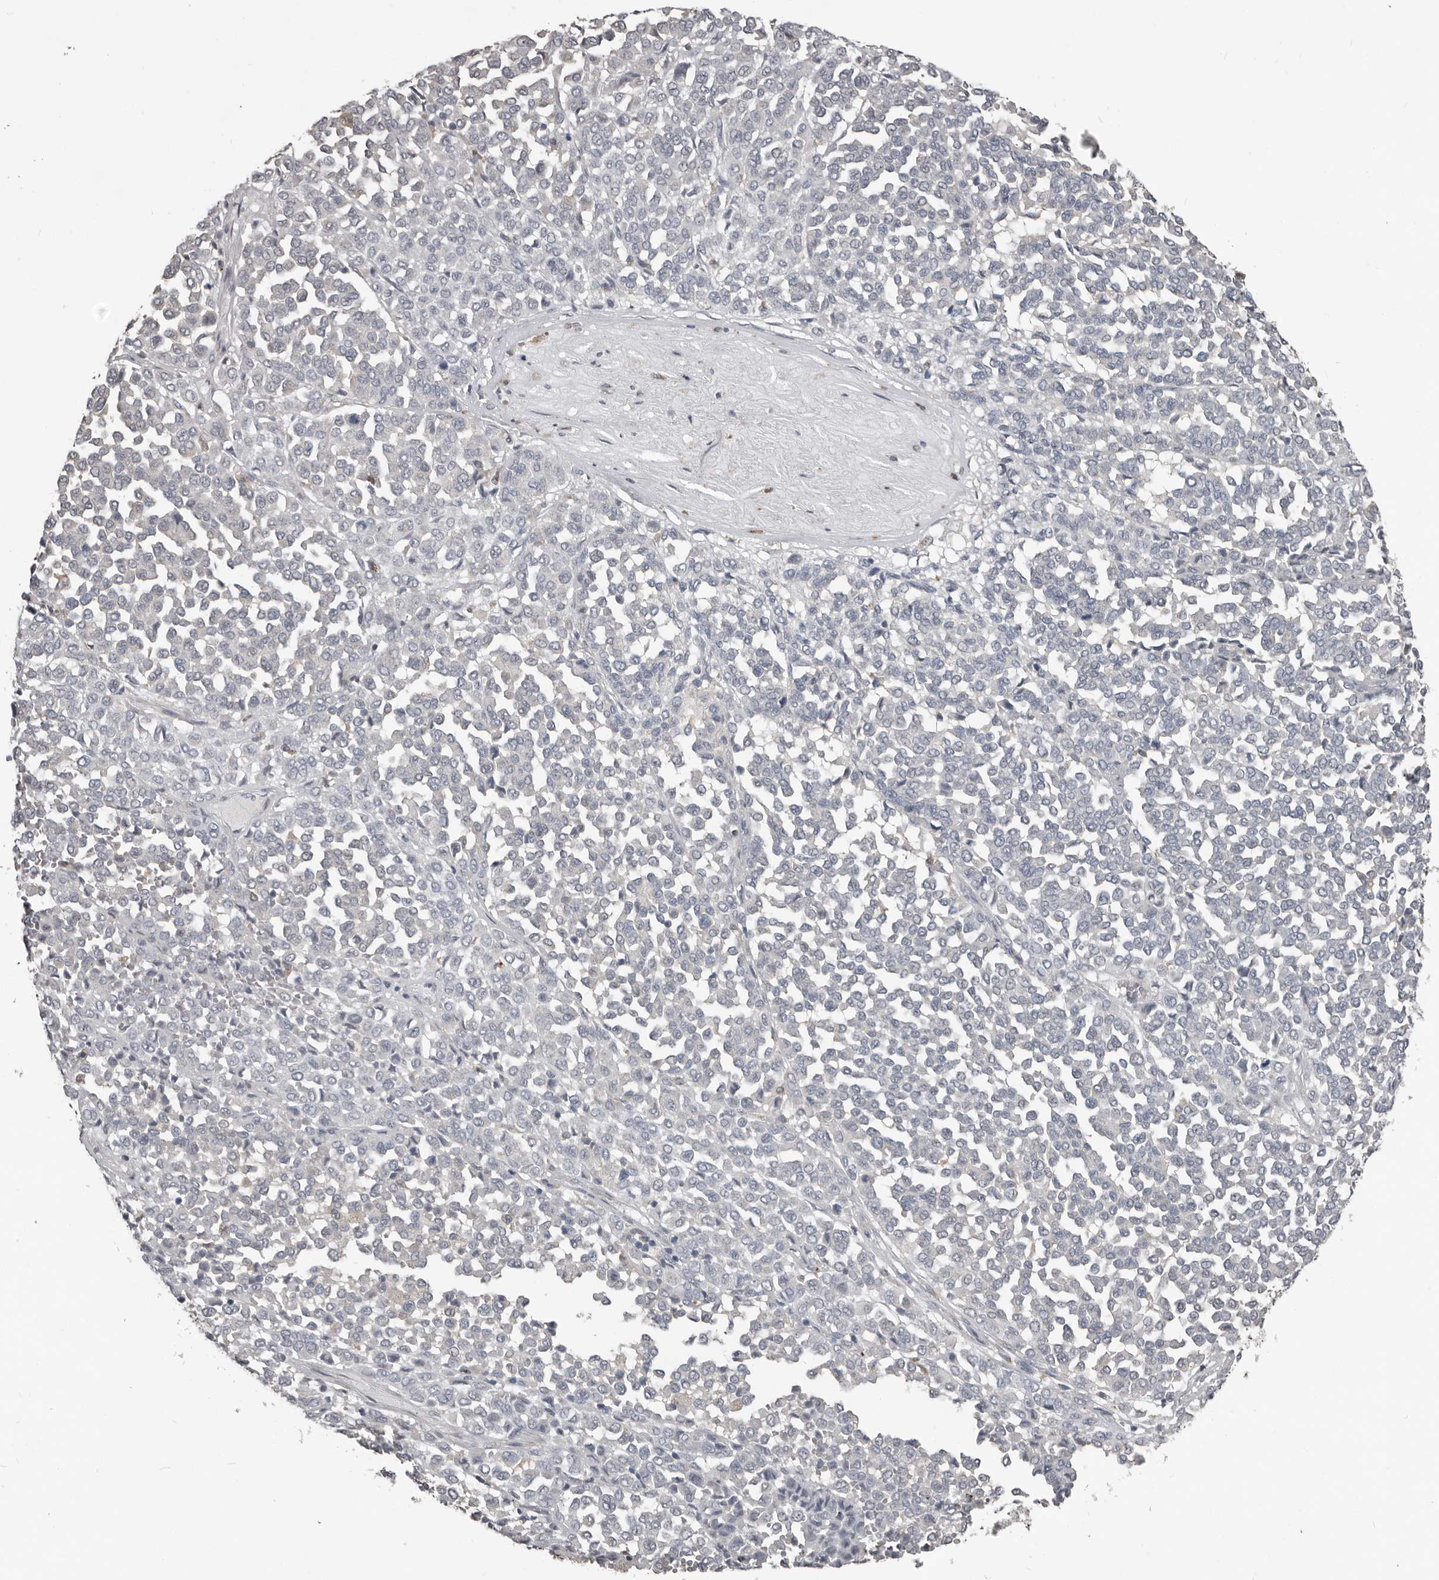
{"staining": {"intensity": "negative", "quantity": "none", "location": "none"}, "tissue": "melanoma", "cell_type": "Tumor cells", "image_type": "cancer", "snomed": [{"axis": "morphology", "description": "Malignant melanoma, Metastatic site"}, {"axis": "topography", "description": "Pancreas"}], "caption": "A micrograph of malignant melanoma (metastatic site) stained for a protein displays no brown staining in tumor cells. (Immunohistochemistry, brightfield microscopy, high magnification).", "gene": "KCNJ8", "patient": {"sex": "female", "age": 30}}